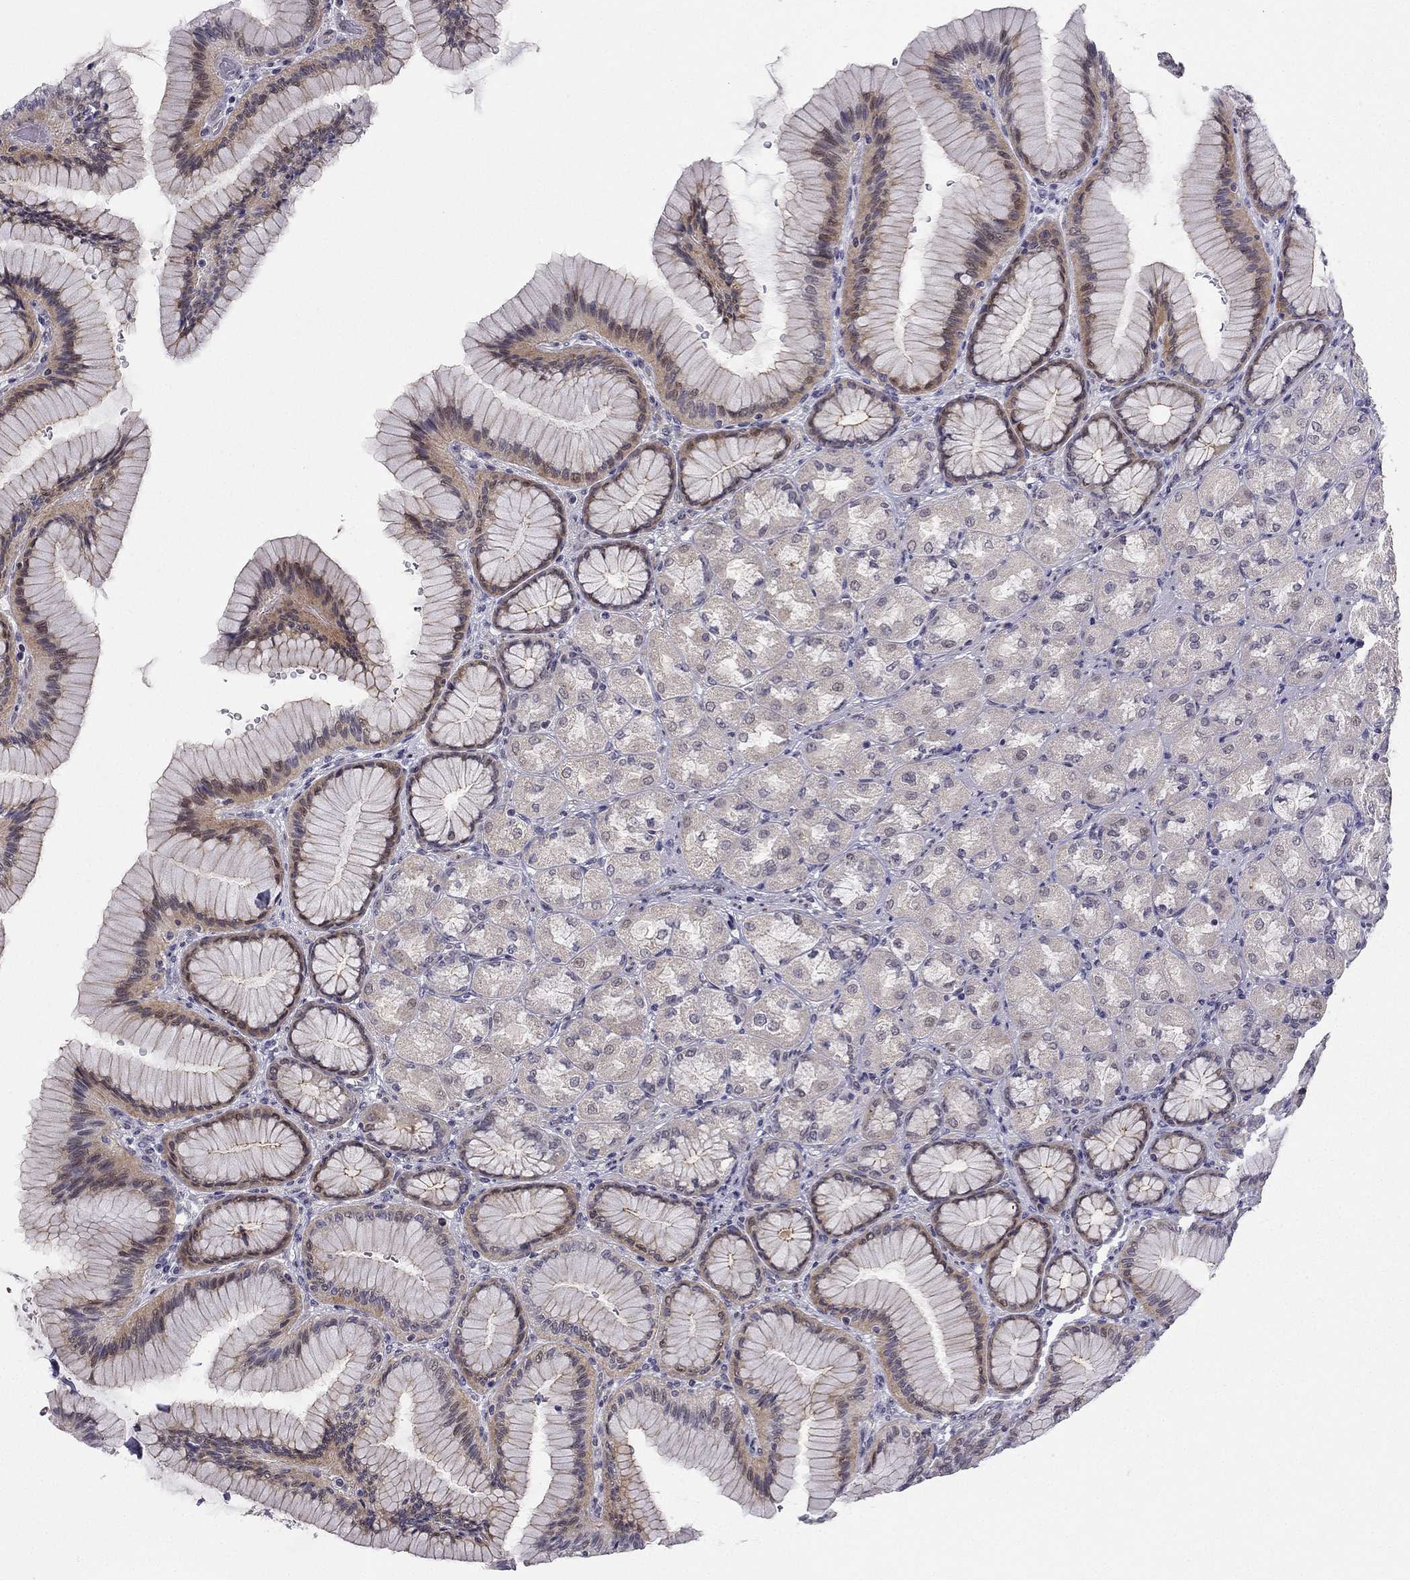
{"staining": {"intensity": "weak", "quantity": "<25%", "location": "cytoplasmic/membranous"}, "tissue": "stomach", "cell_type": "Glandular cells", "image_type": "normal", "snomed": [{"axis": "morphology", "description": "Normal tissue, NOS"}, {"axis": "morphology", "description": "Adenocarcinoma, NOS"}, {"axis": "morphology", "description": "Adenocarcinoma, High grade"}, {"axis": "topography", "description": "Stomach, upper"}, {"axis": "topography", "description": "Stomach"}], "caption": "Protein analysis of normal stomach displays no significant staining in glandular cells. The staining is performed using DAB (3,3'-diaminobenzidine) brown chromogen with nuclei counter-stained in using hematoxylin.", "gene": "CHST8", "patient": {"sex": "female", "age": 65}}